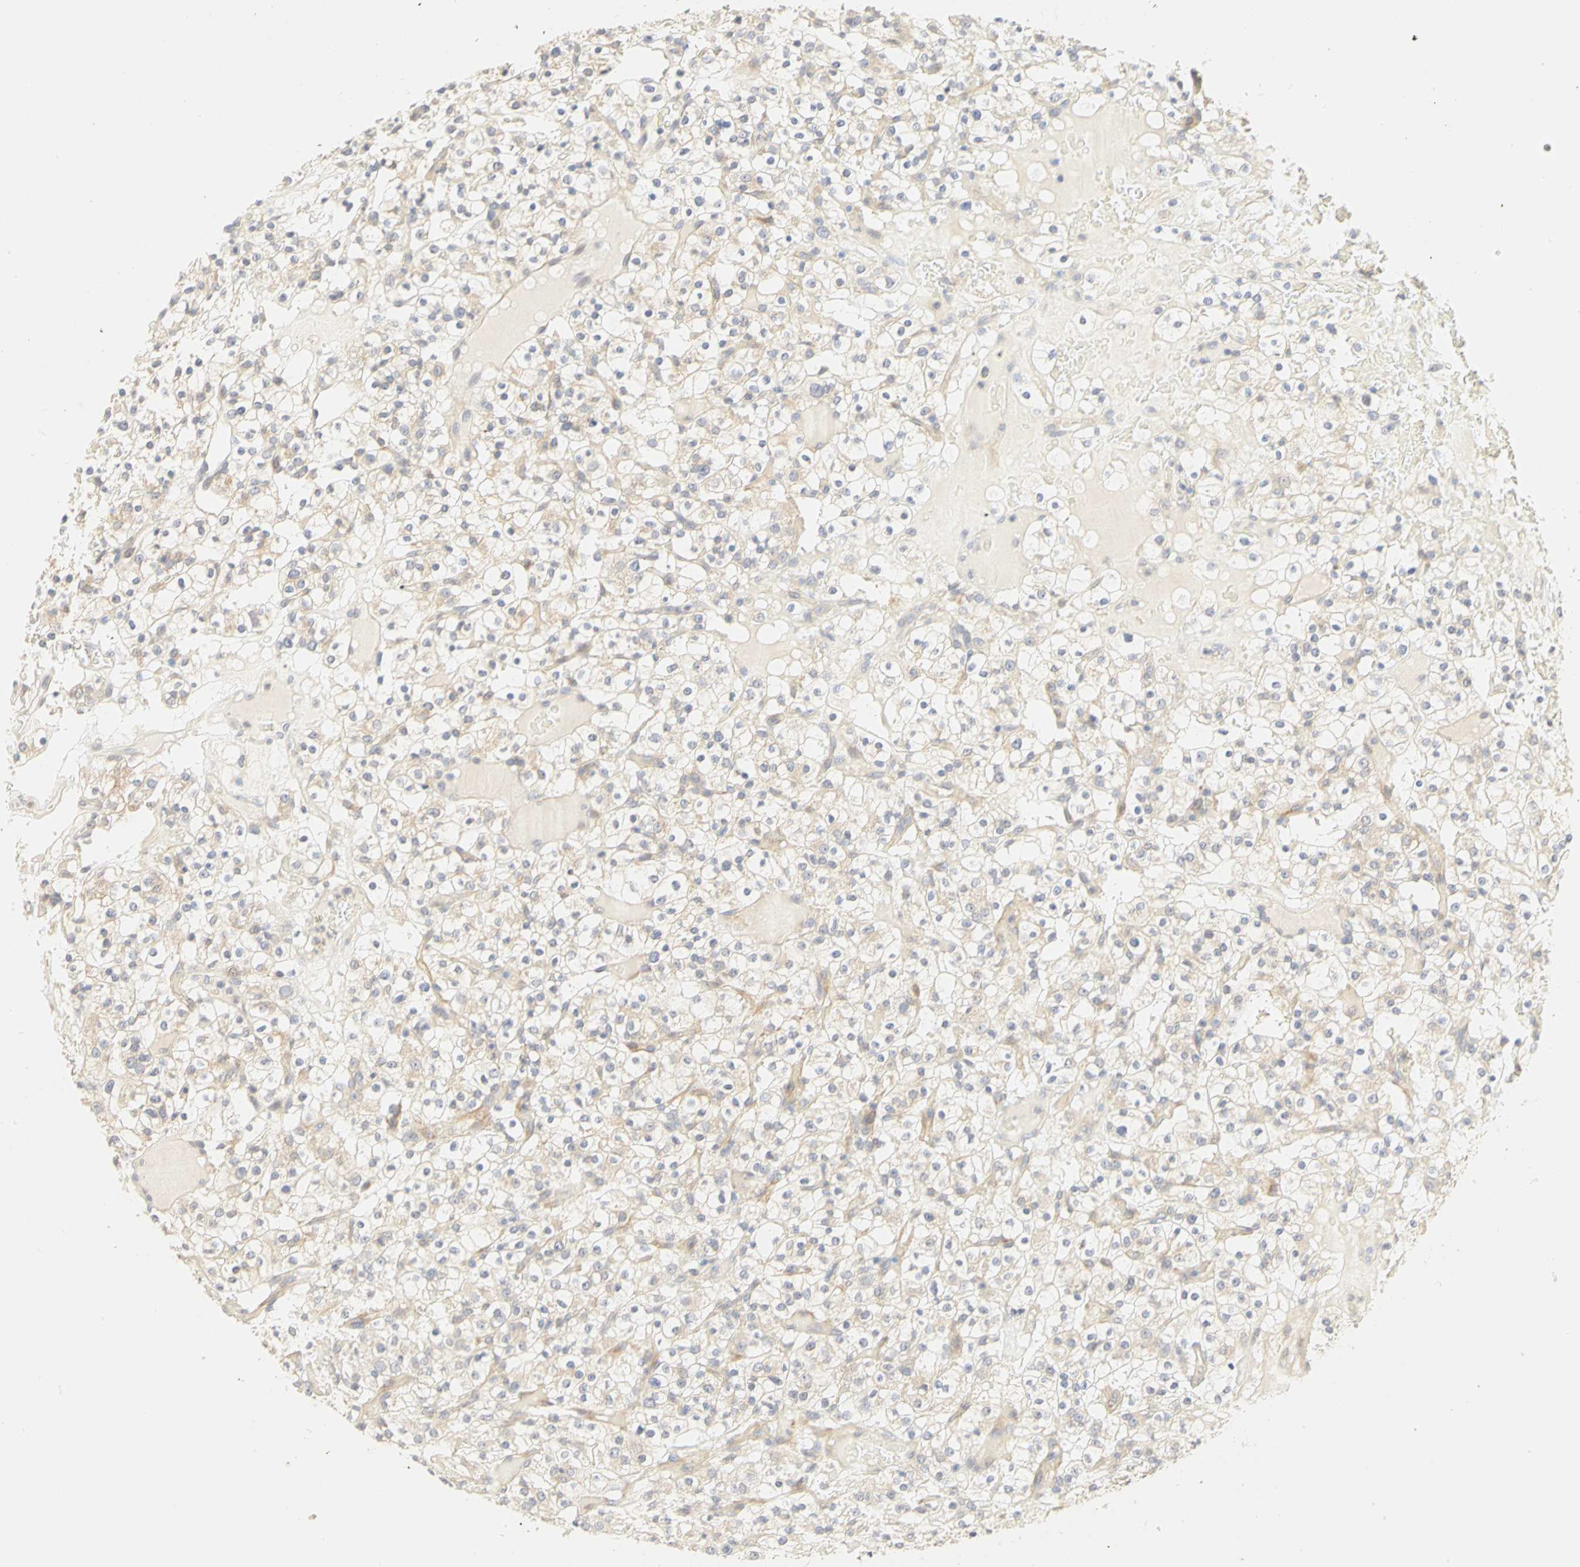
{"staining": {"intensity": "weak", "quantity": ">75%", "location": "cytoplasmic/membranous"}, "tissue": "renal cancer", "cell_type": "Tumor cells", "image_type": "cancer", "snomed": [{"axis": "morphology", "description": "Normal tissue, NOS"}, {"axis": "morphology", "description": "Adenocarcinoma, NOS"}, {"axis": "topography", "description": "Kidney"}], "caption": "The histopathology image displays immunohistochemical staining of renal cancer. There is weak cytoplasmic/membranous positivity is identified in about >75% of tumor cells.", "gene": "GNRH2", "patient": {"sex": "female", "age": 72}}